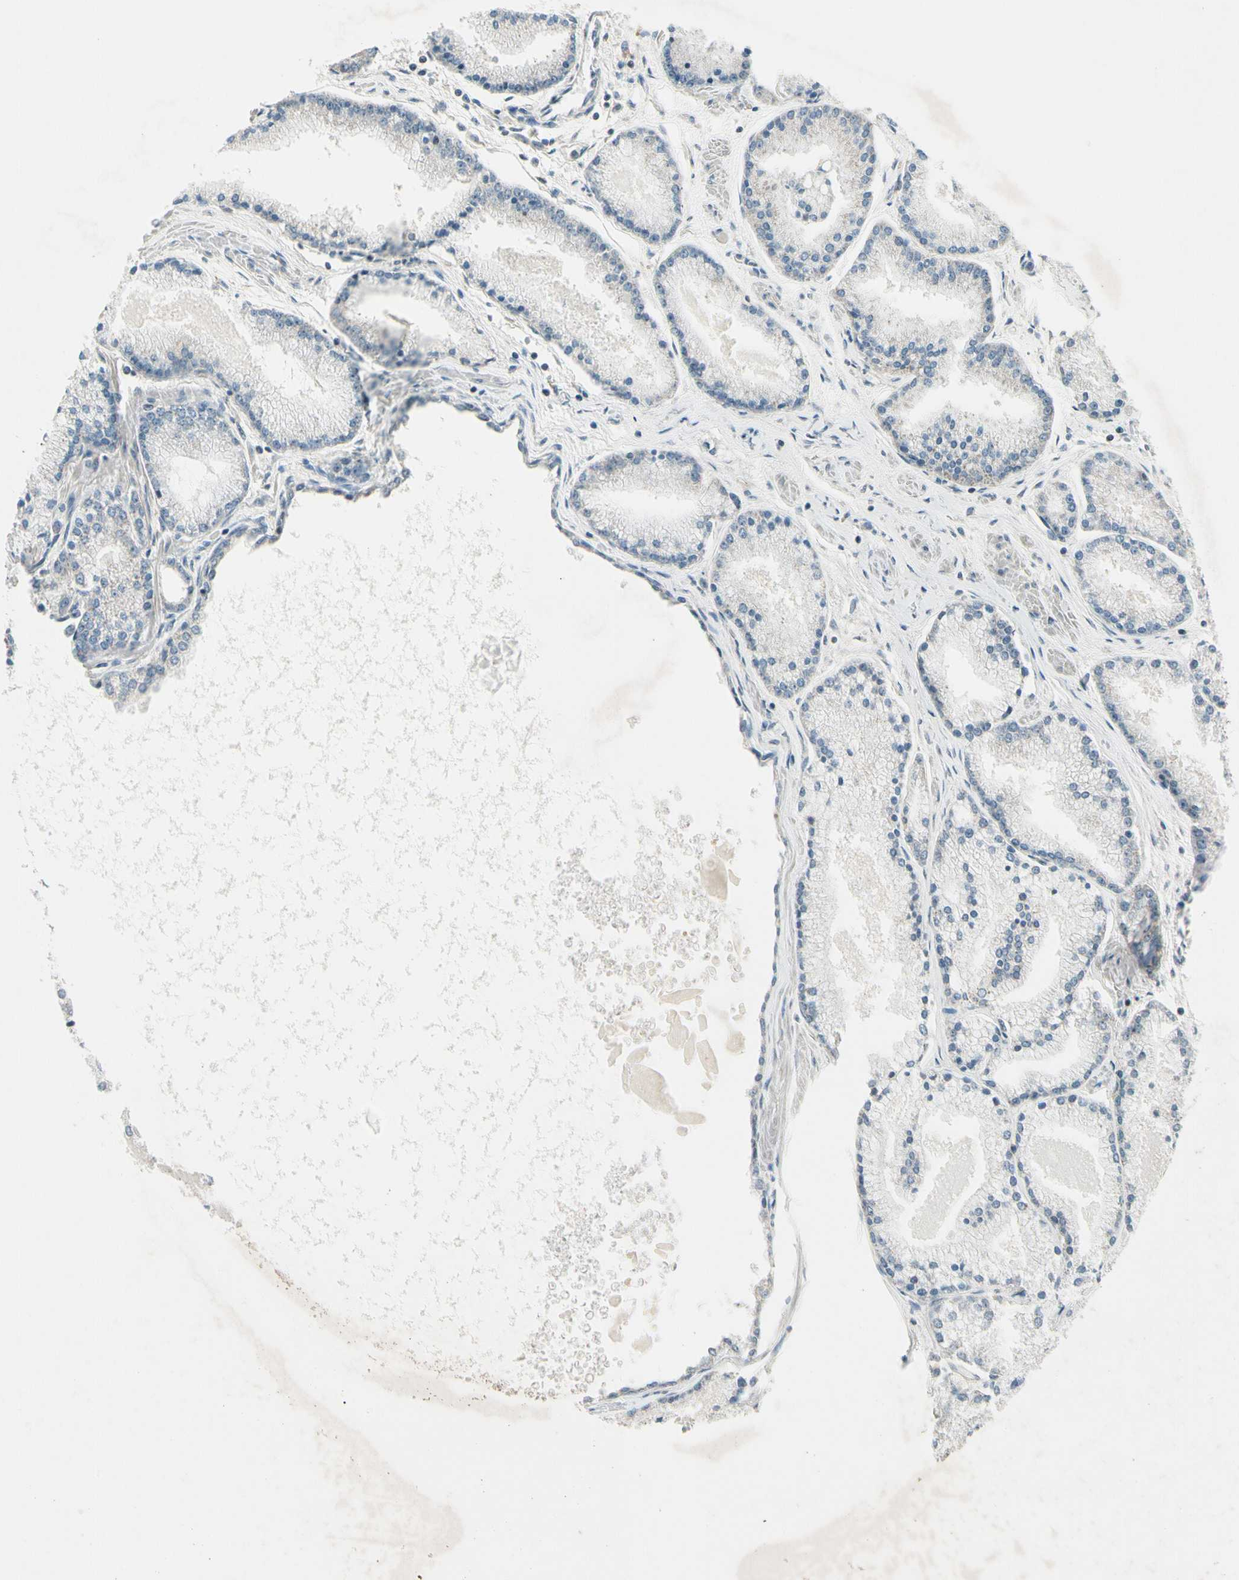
{"staining": {"intensity": "weak", "quantity": "<25%", "location": "cytoplasmic/membranous"}, "tissue": "prostate cancer", "cell_type": "Tumor cells", "image_type": "cancer", "snomed": [{"axis": "morphology", "description": "Adenocarcinoma, High grade"}, {"axis": "topography", "description": "Prostate"}], "caption": "IHC image of human prostate cancer stained for a protein (brown), which displays no staining in tumor cells.", "gene": "ZSCAN12", "patient": {"sex": "male", "age": 61}}